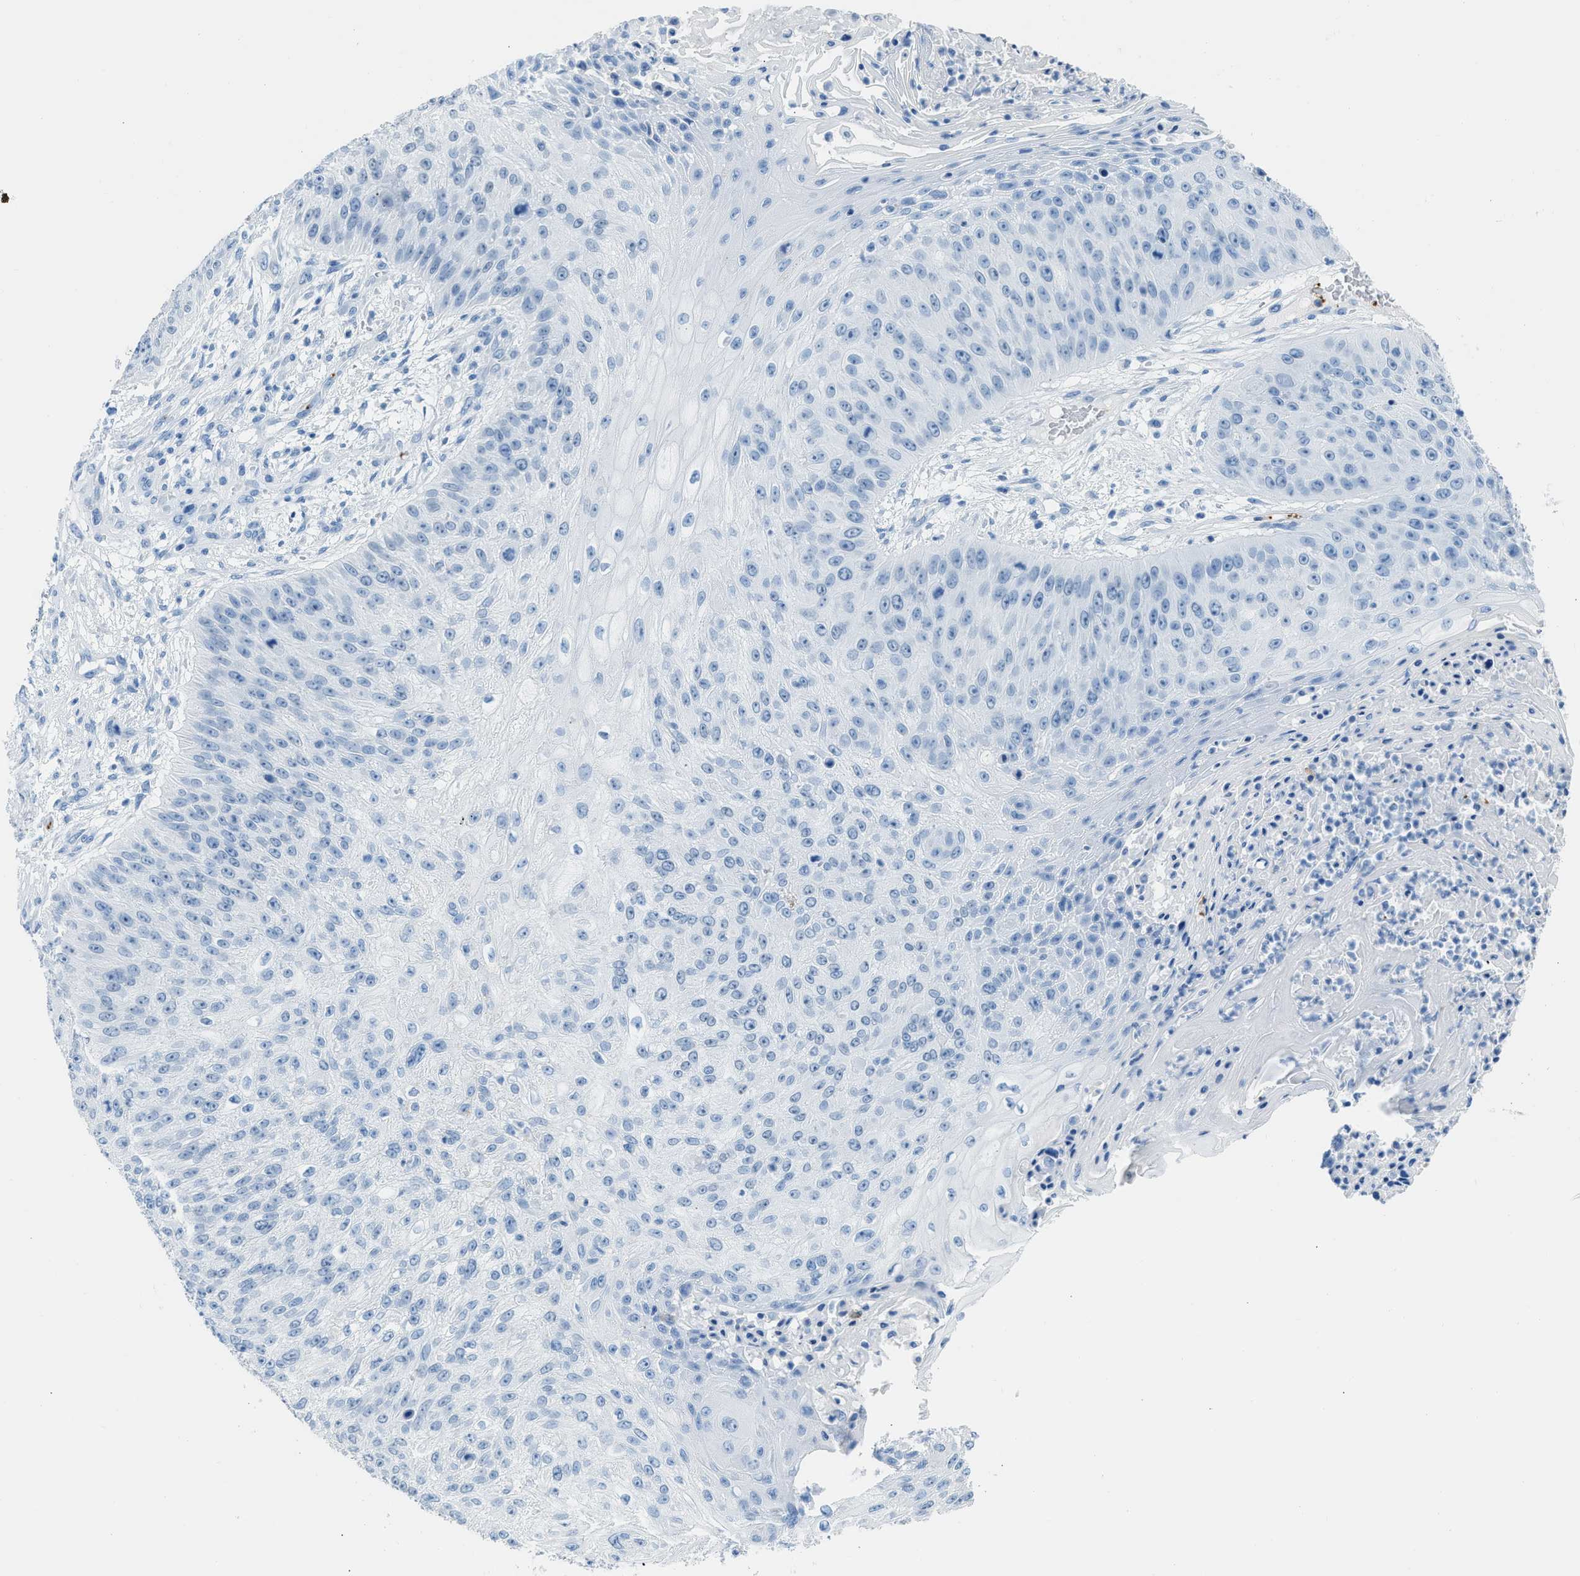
{"staining": {"intensity": "negative", "quantity": "none", "location": "none"}, "tissue": "skin cancer", "cell_type": "Tumor cells", "image_type": "cancer", "snomed": [{"axis": "morphology", "description": "Squamous cell carcinoma, NOS"}, {"axis": "topography", "description": "Skin"}], "caption": "DAB immunohistochemical staining of human skin squamous cell carcinoma displays no significant staining in tumor cells.", "gene": "FAIM2", "patient": {"sex": "female", "age": 80}}